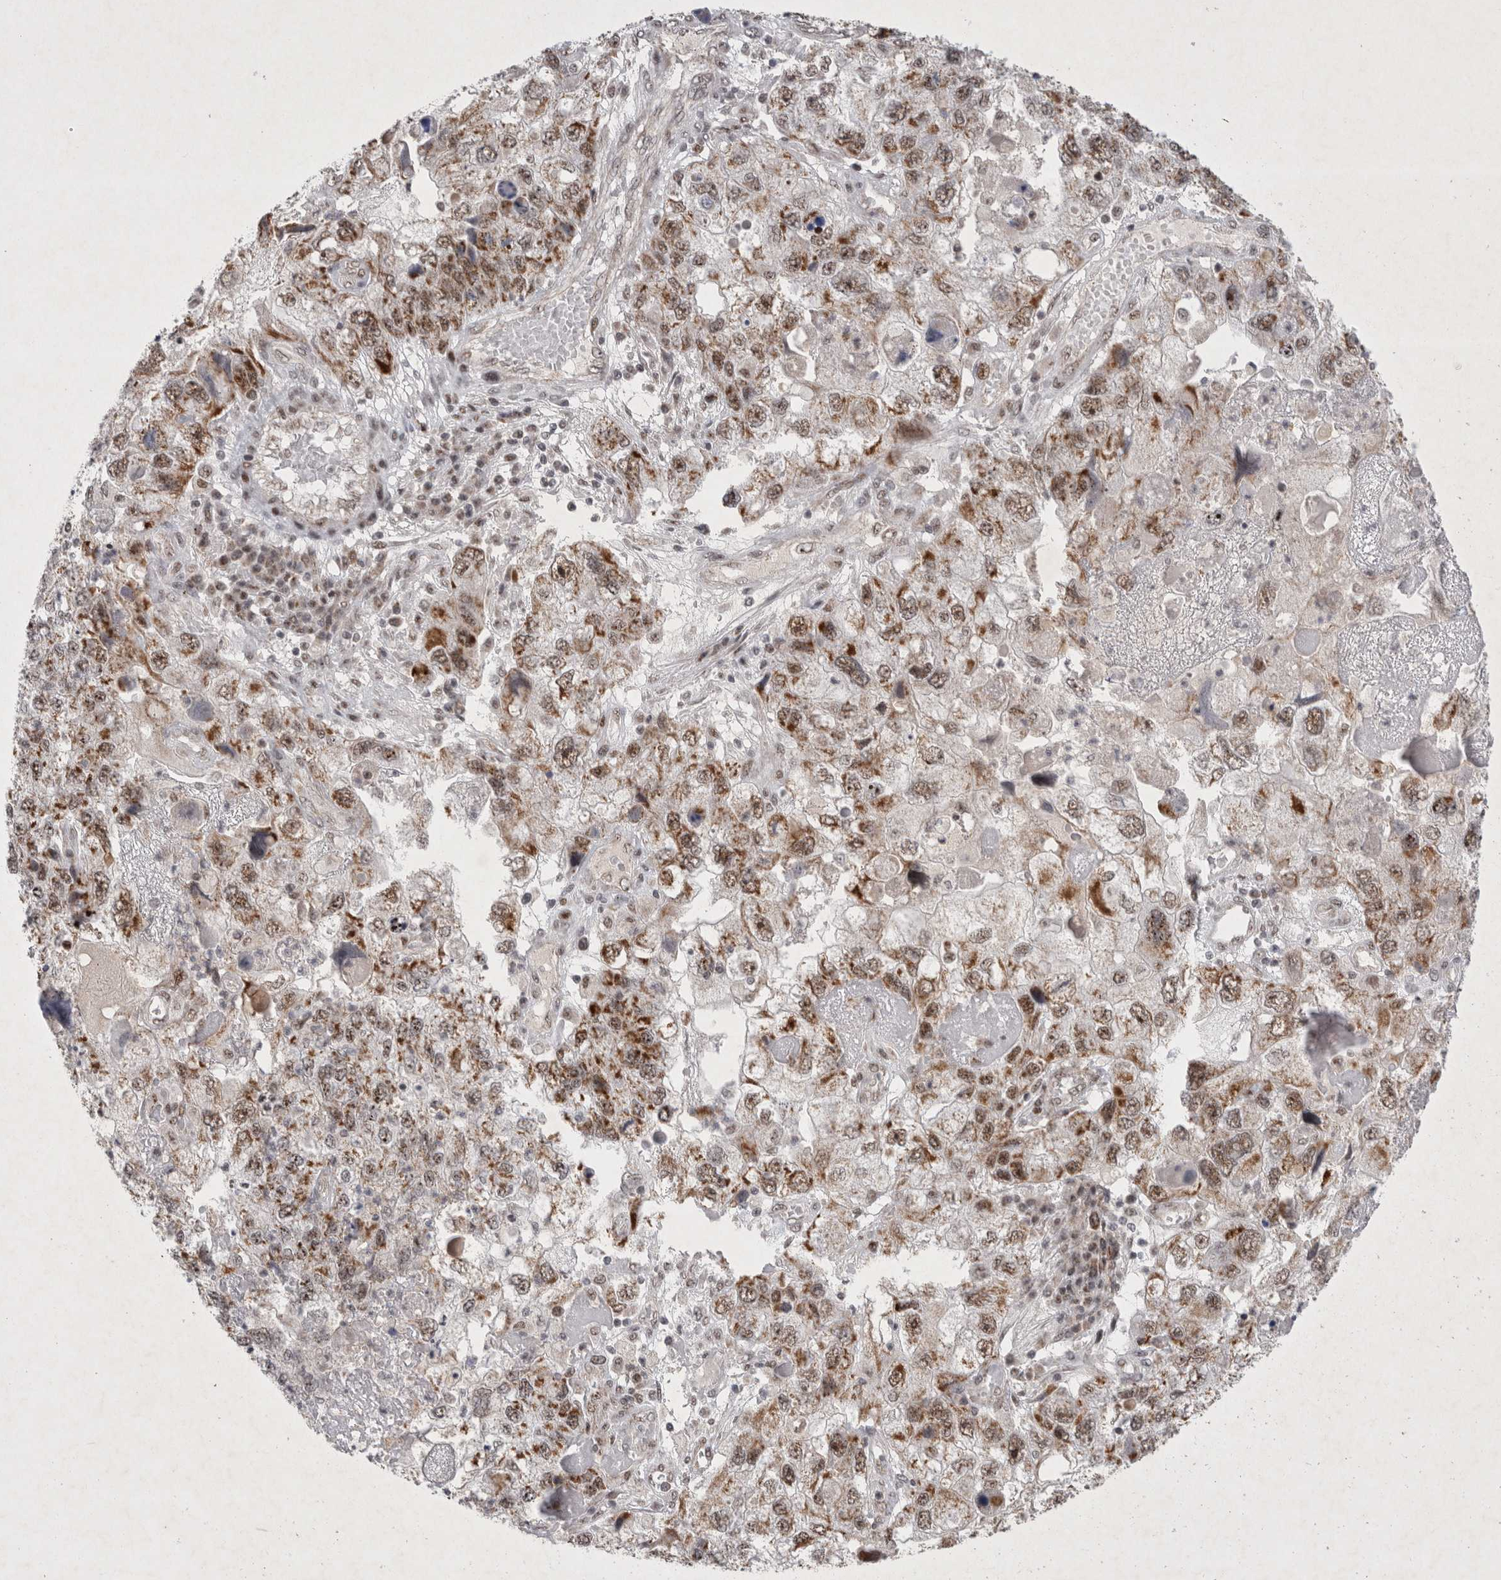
{"staining": {"intensity": "moderate", "quantity": ">75%", "location": "cytoplasmic/membranous,nuclear"}, "tissue": "endometrial cancer", "cell_type": "Tumor cells", "image_type": "cancer", "snomed": [{"axis": "morphology", "description": "Adenocarcinoma, NOS"}, {"axis": "topography", "description": "Endometrium"}], "caption": "Protein staining by IHC shows moderate cytoplasmic/membranous and nuclear staining in about >75% of tumor cells in endometrial adenocarcinoma.", "gene": "MRPL37", "patient": {"sex": "female", "age": 49}}